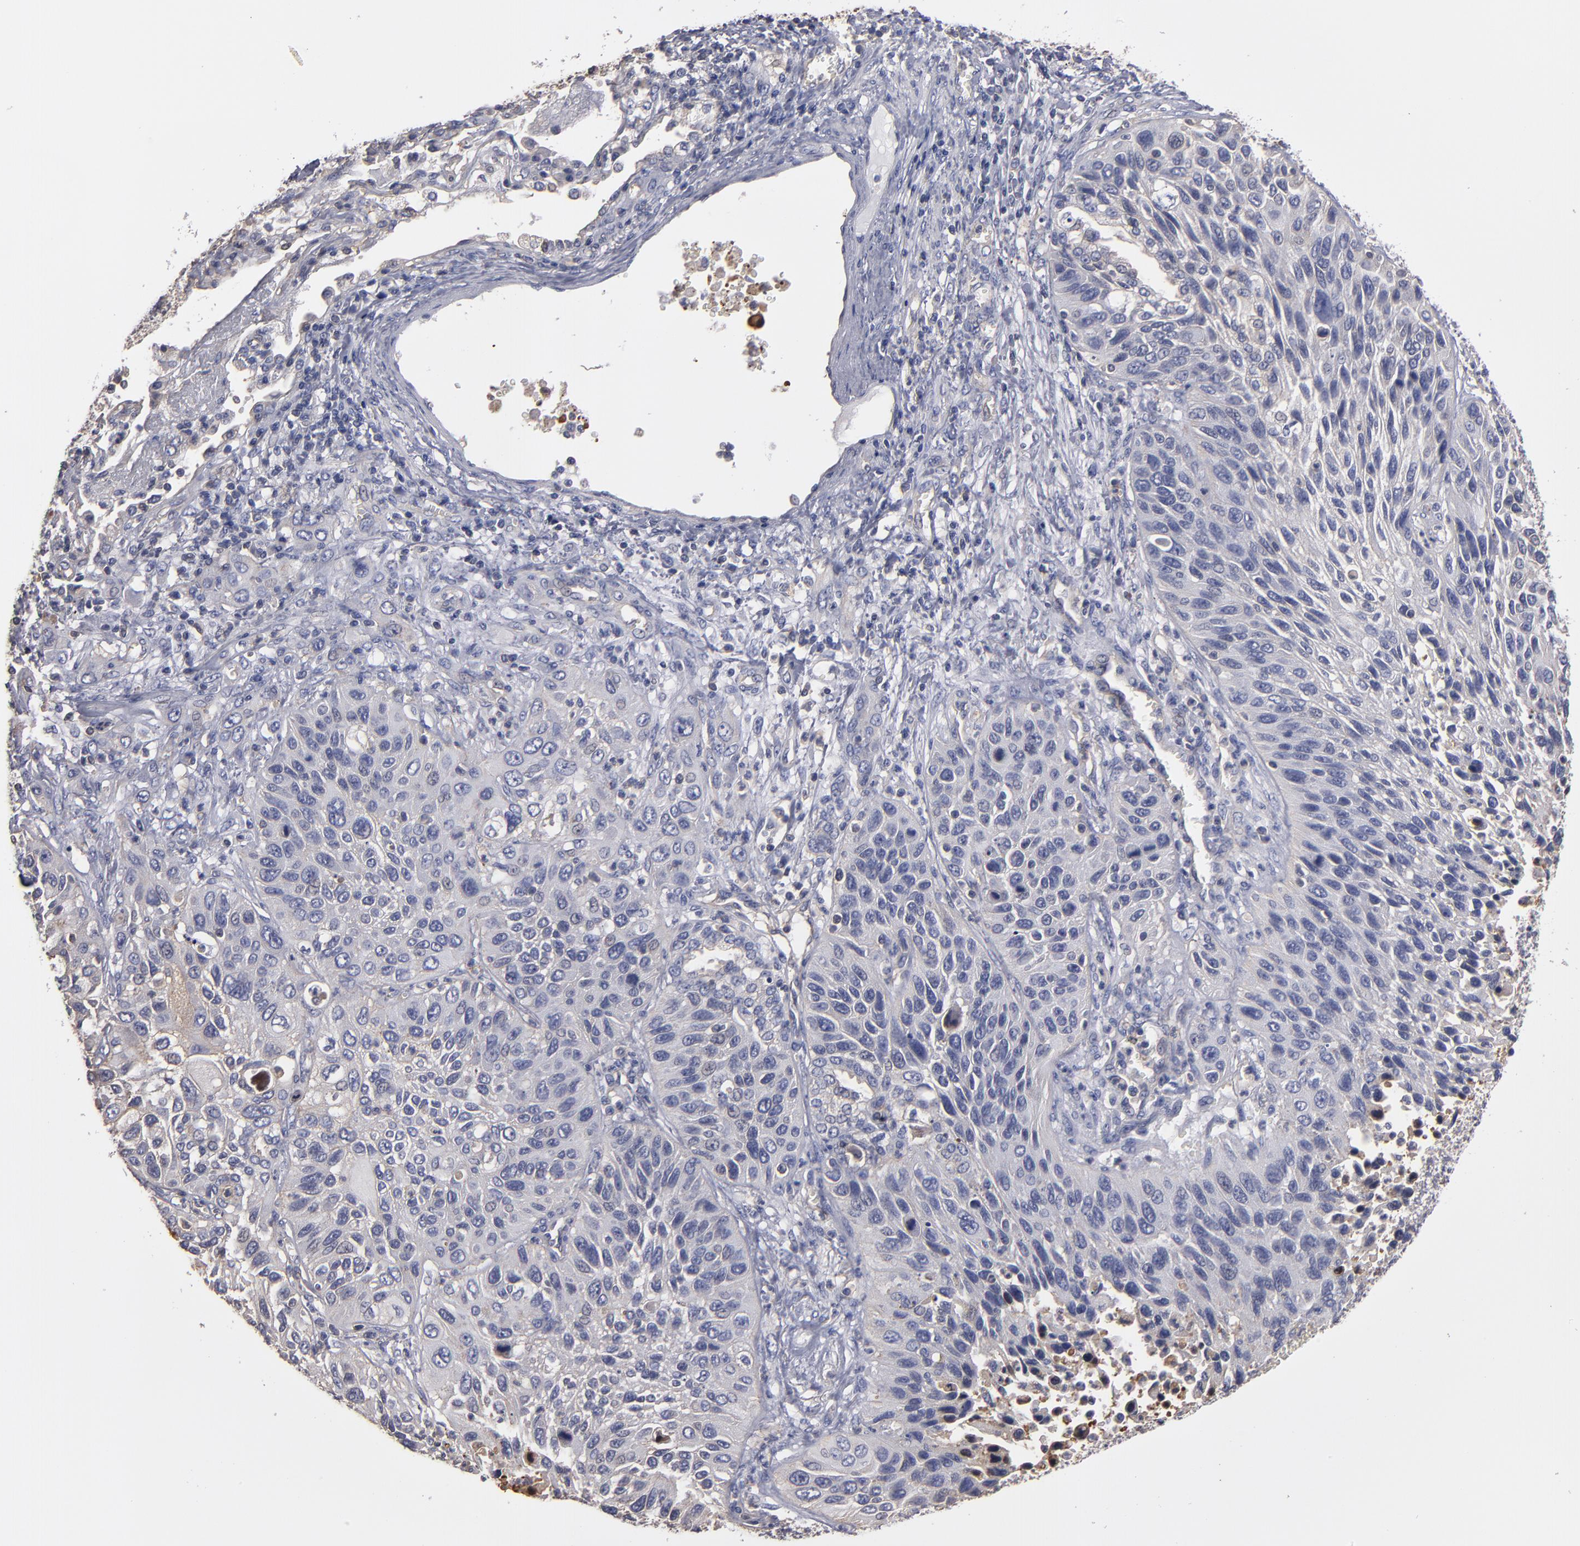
{"staining": {"intensity": "negative", "quantity": "none", "location": "none"}, "tissue": "lung cancer", "cell_type": "Tumor cells", "image_type": "cancer", "snomed": [{"axis": "morphology", "description": "Squamous cell carcinoma, NOS"}, {"axis": "topography", "description": "Lung"}], "caption": "A high-resolution photomicrograph shows immunohistochemistry staining of lung cancer (squamous cell carcinoma), which exhibits no significant positivity in tumor cells.", "gene": "ESYT2", "patient": {"sex": "female", "age": 76}}